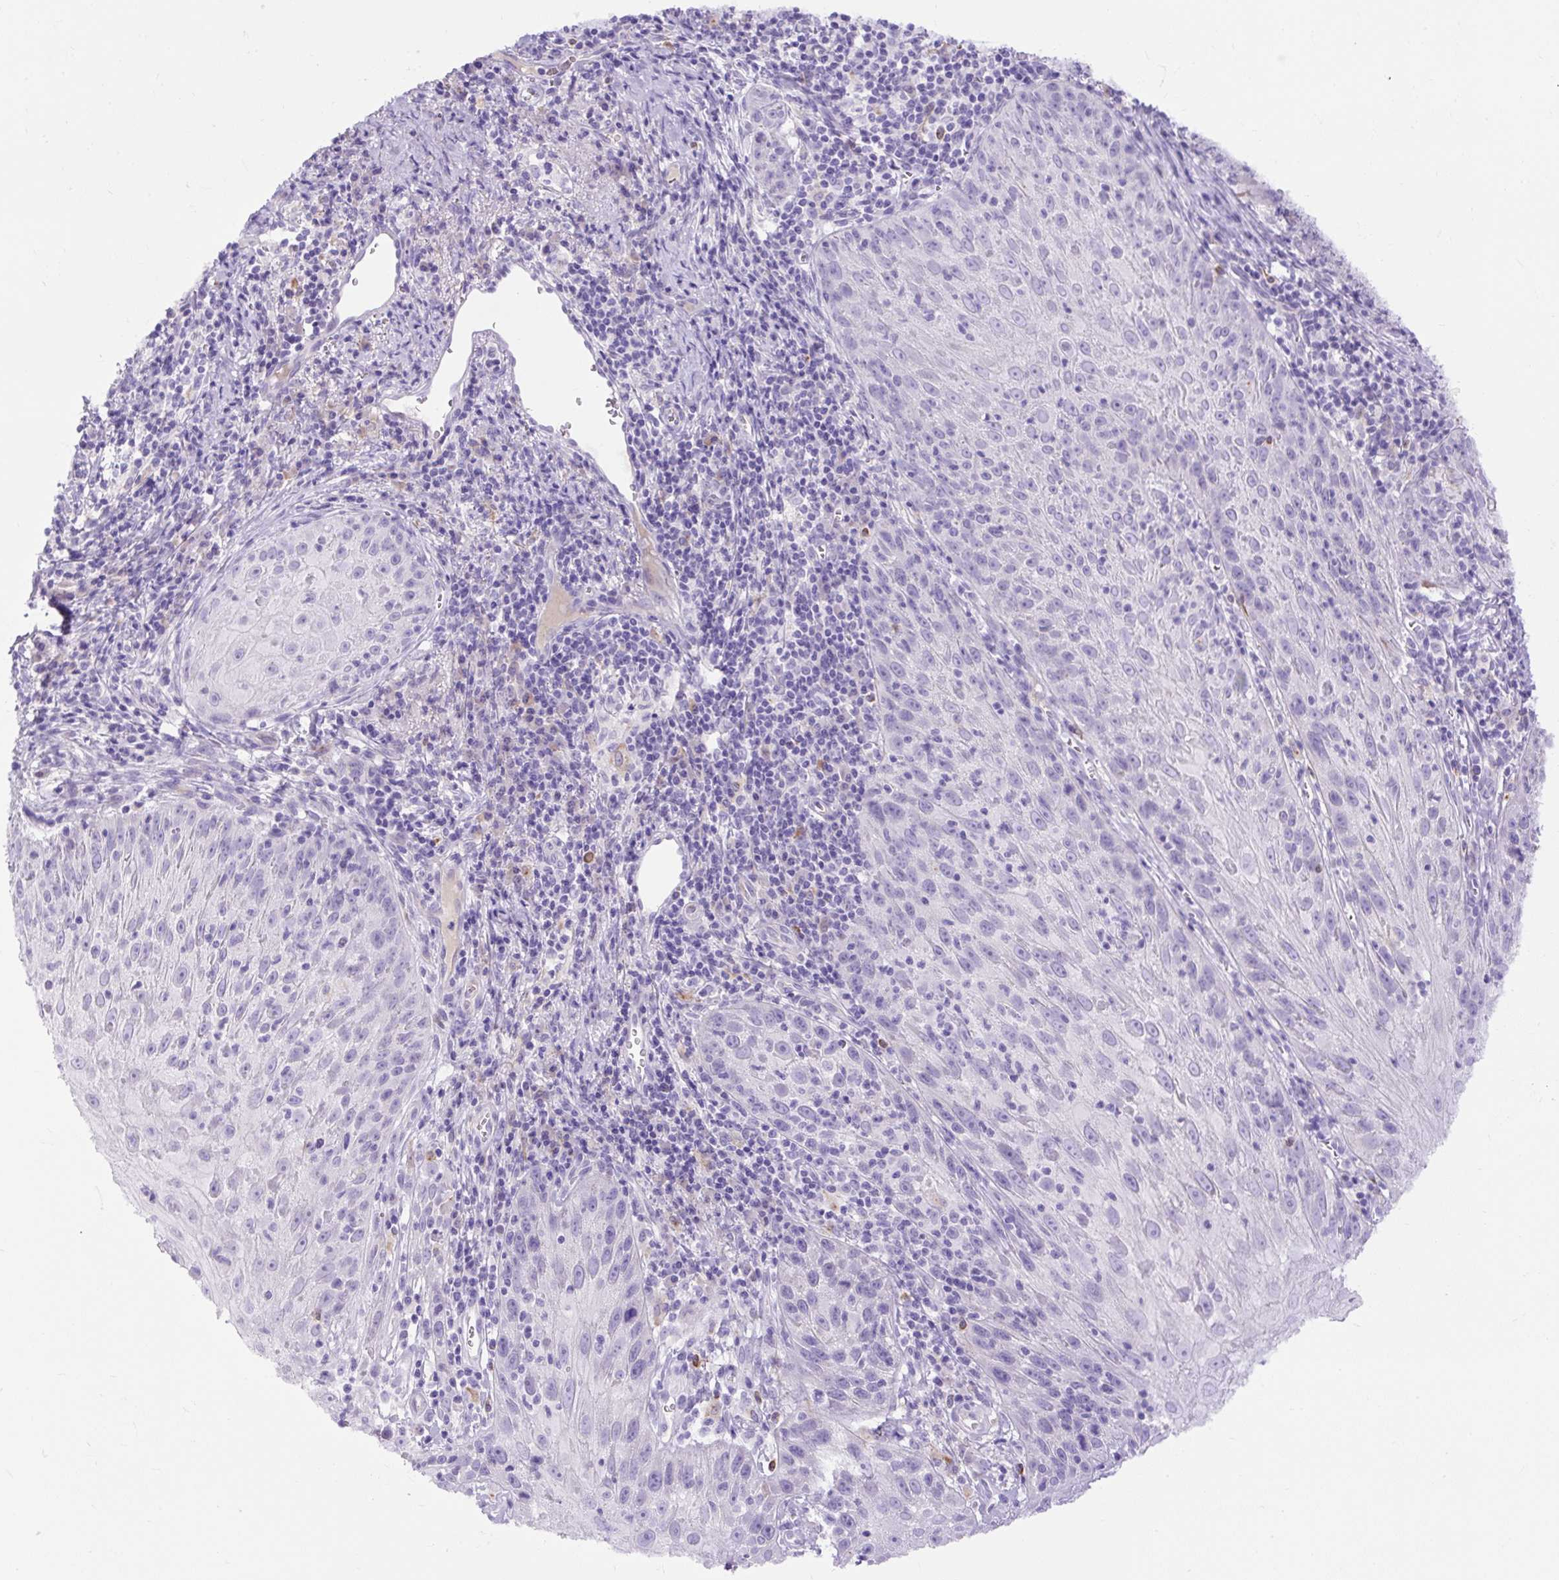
{"staining": {"intensity": "negative", "quantity": "none", "location": "none"}, "tissue": "skin cancer", "cell_type": "Tumor cells", "image_type": "cancer", "snomed": [{"axis": "morphology", "description": "Squamous cell carcinoma, NOS"}, {"axis": "topography", "description": "Skin"}, {"axis": "topography", "description": "Vulva"}], "caption": "This is an immunohistochemistry micrograph of skin squamous cell carcinoma. There is no staining in tumor cells.", "gene": "SPTBN5", "patient": {"sex": "female", "age": 76}}